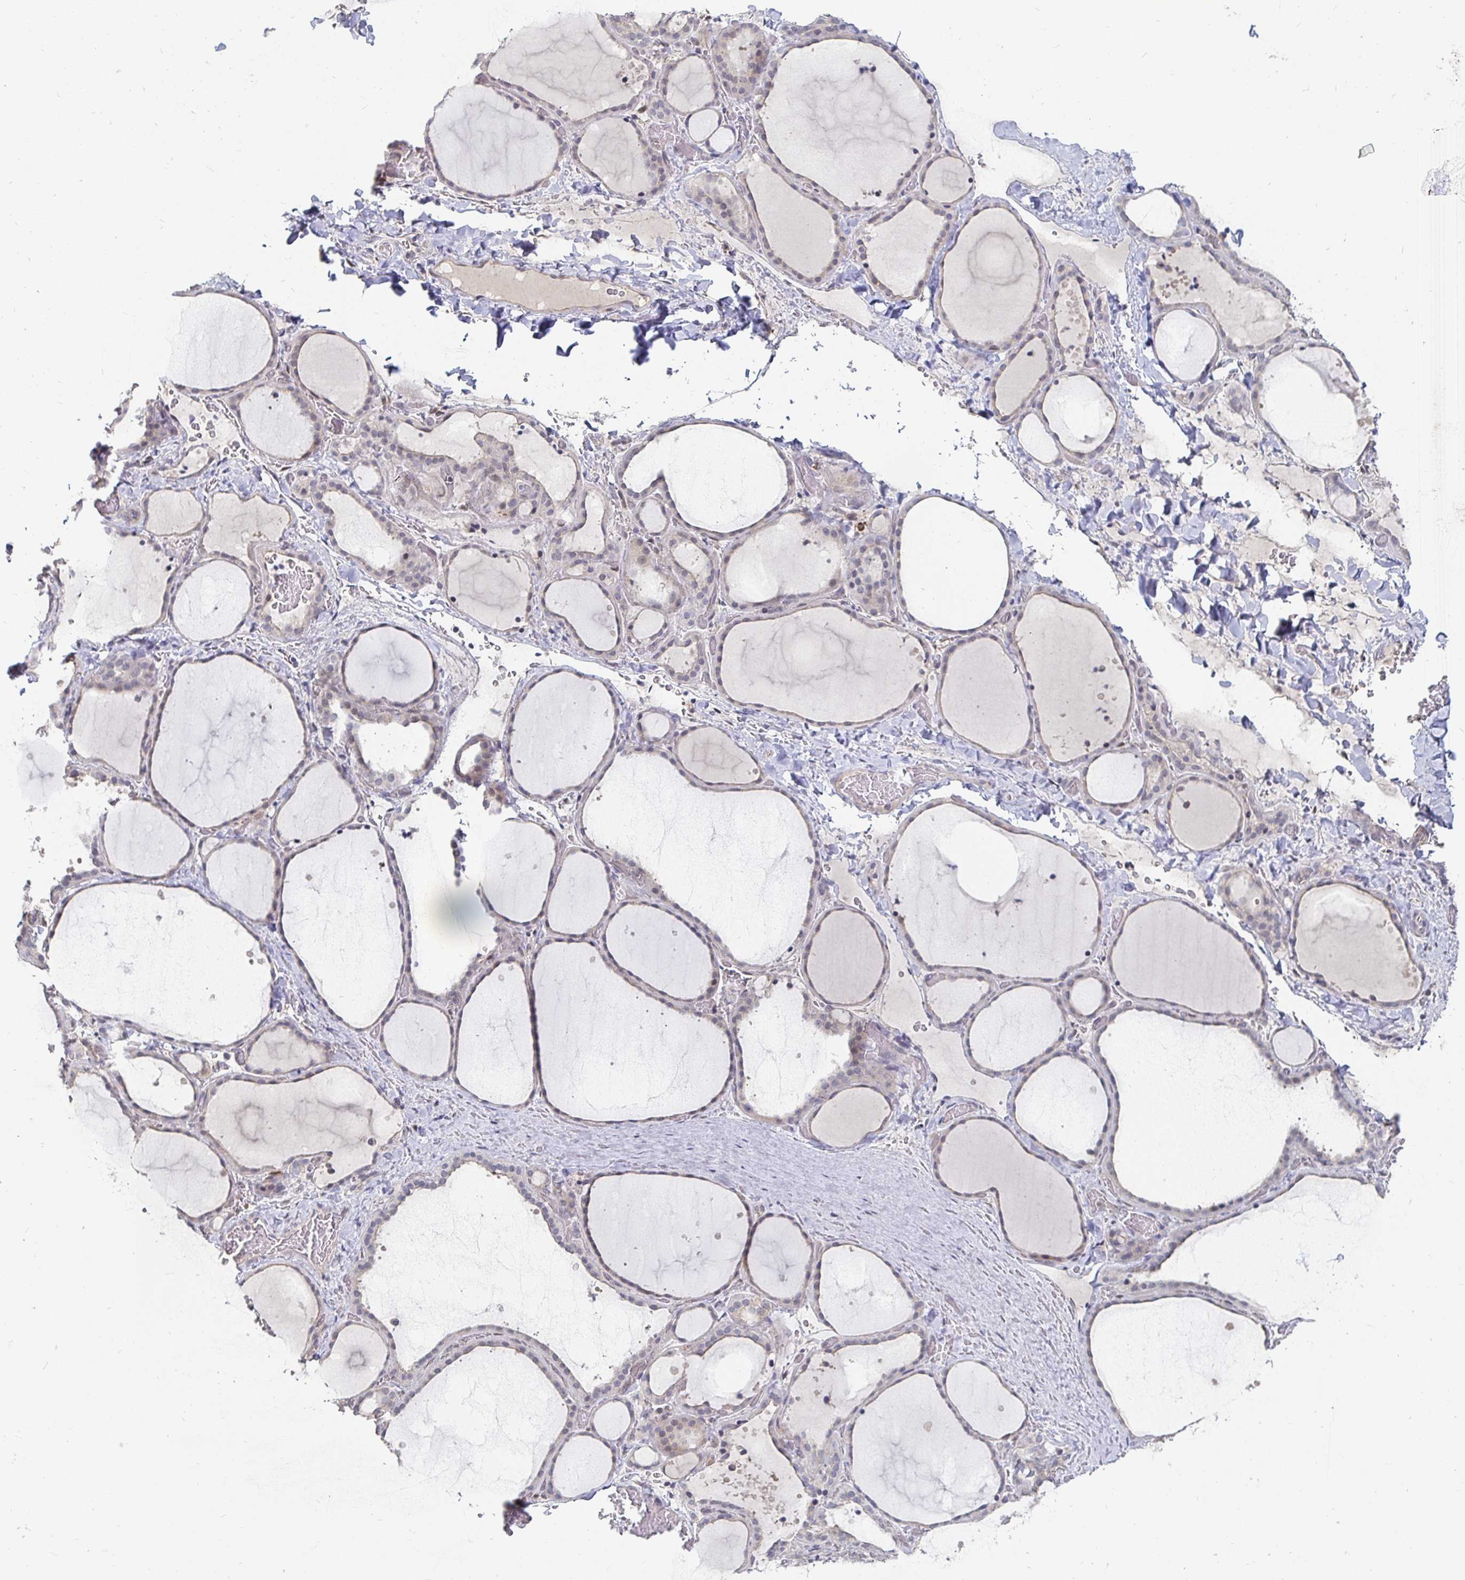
{"staining": {"intensity": "negative", "quantity": "none", "location": "none"}, "tissue": "thyroid gland", "cell_type": "Glandular cells", "image_type": "normal", "snomed": [{"axis": "morphology", "description": "Normal tissue, NOS"}, {"axis": "topography", "description": "Thyroid gland"}], "caption": "The histopathology image shows no staining of glandular cells in benign thyroid gland. (DAB immunohistochemistry (IHC), high magnification).", "gene": "MEIS1", "patient": {"sex": "female", "age": 36}}